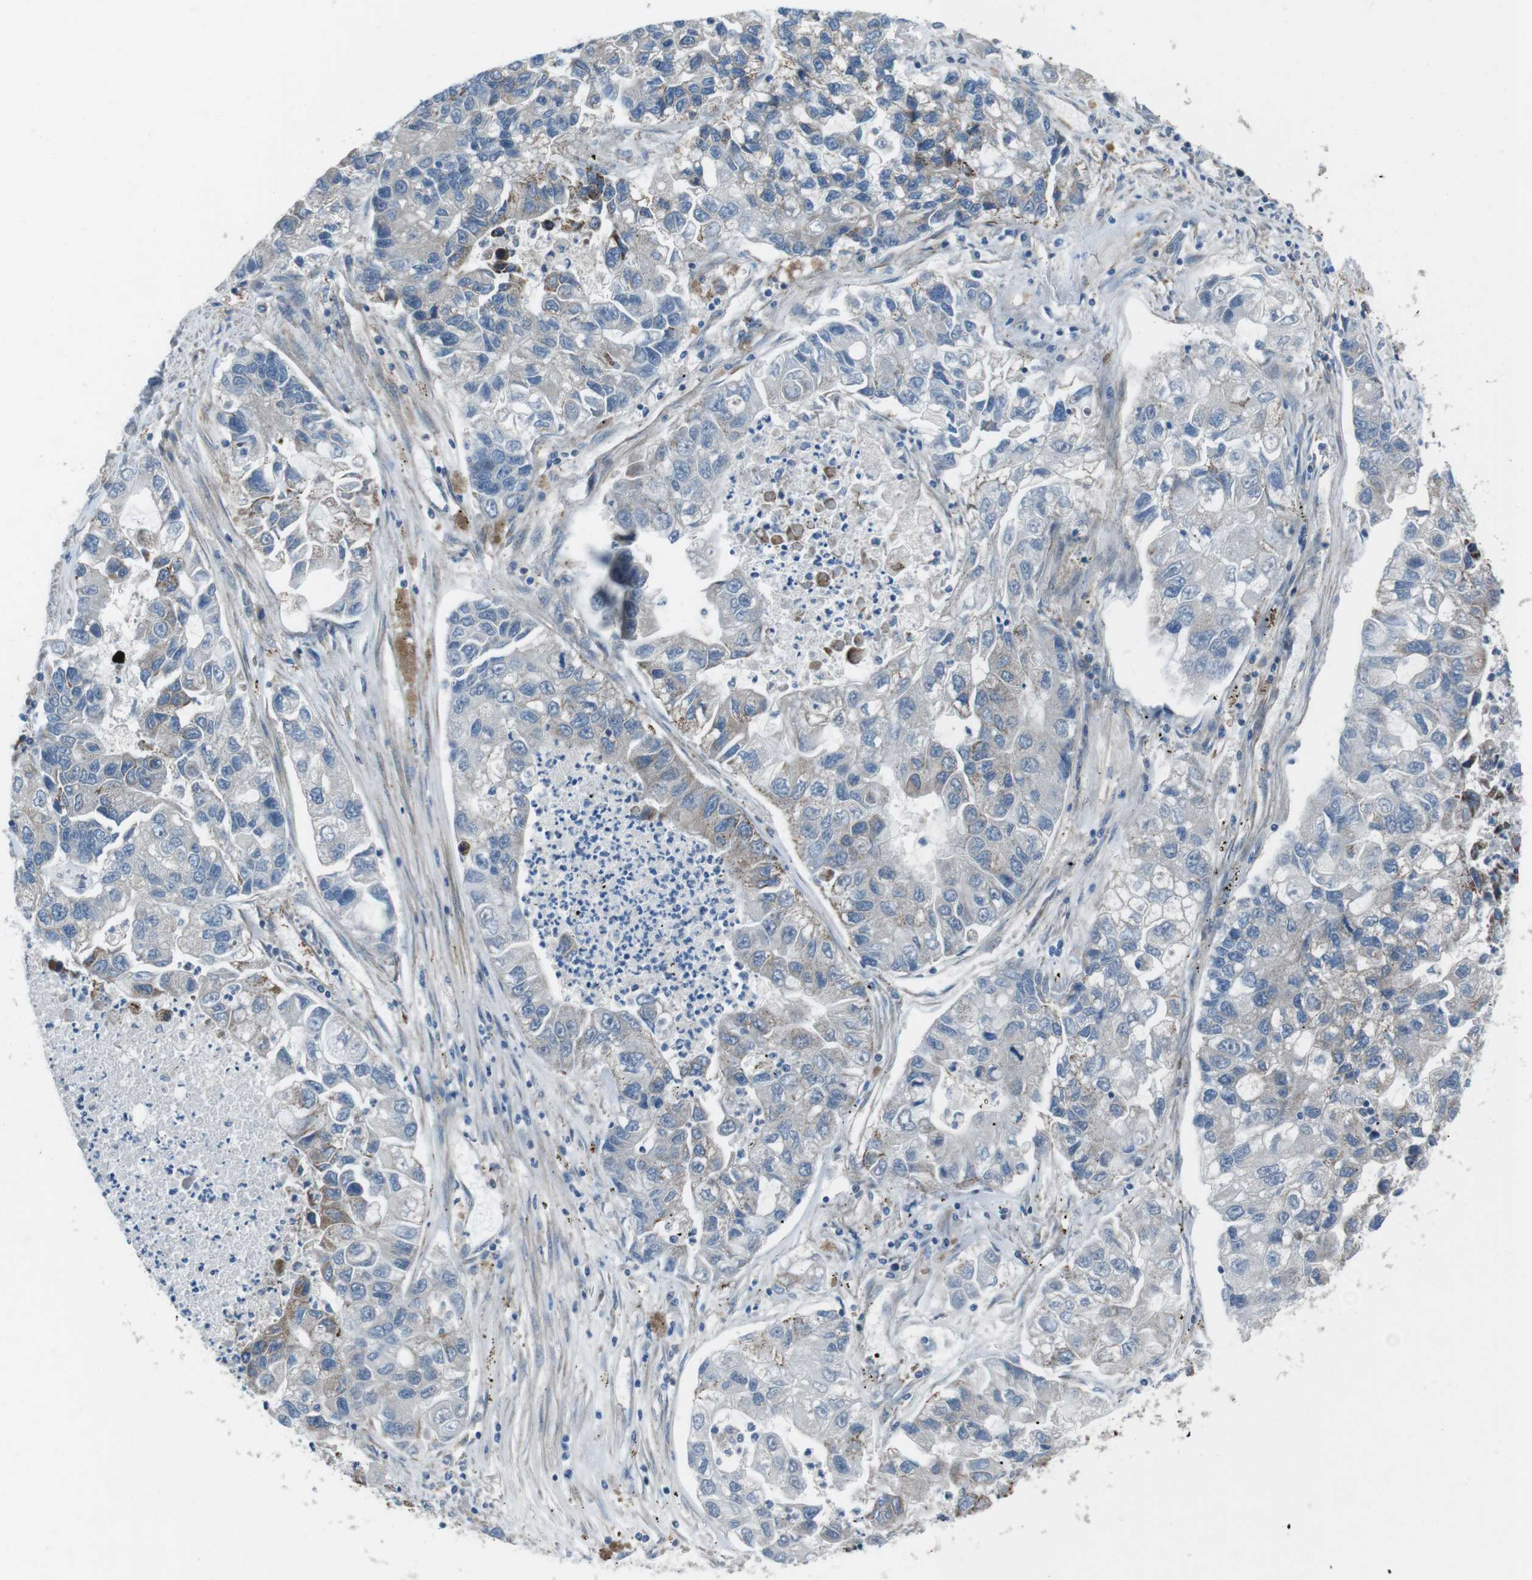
{"staining": {"intensity": "negative", "quantity": "none", "location": "none"}, "tissue": "lung cancer", "cell_type": "Tumor cells", "image_type": "cancer", "snomed": [{"axis": "morphology", "description": "Adenocarcinoma, NOS"}, {"axis": "topography", "description": "Lung"}], "caption": "The histopathology image reveals no significant expression in tumor cells of lung adenocarcinoma. The staining is performed using DAB (3,3'-diaminobenzidine) brown chromogen with nuclei counter-stained in using hematoxylin.", "gene": "FAM174B", "patient": {"sex": "female", "age": 51}}